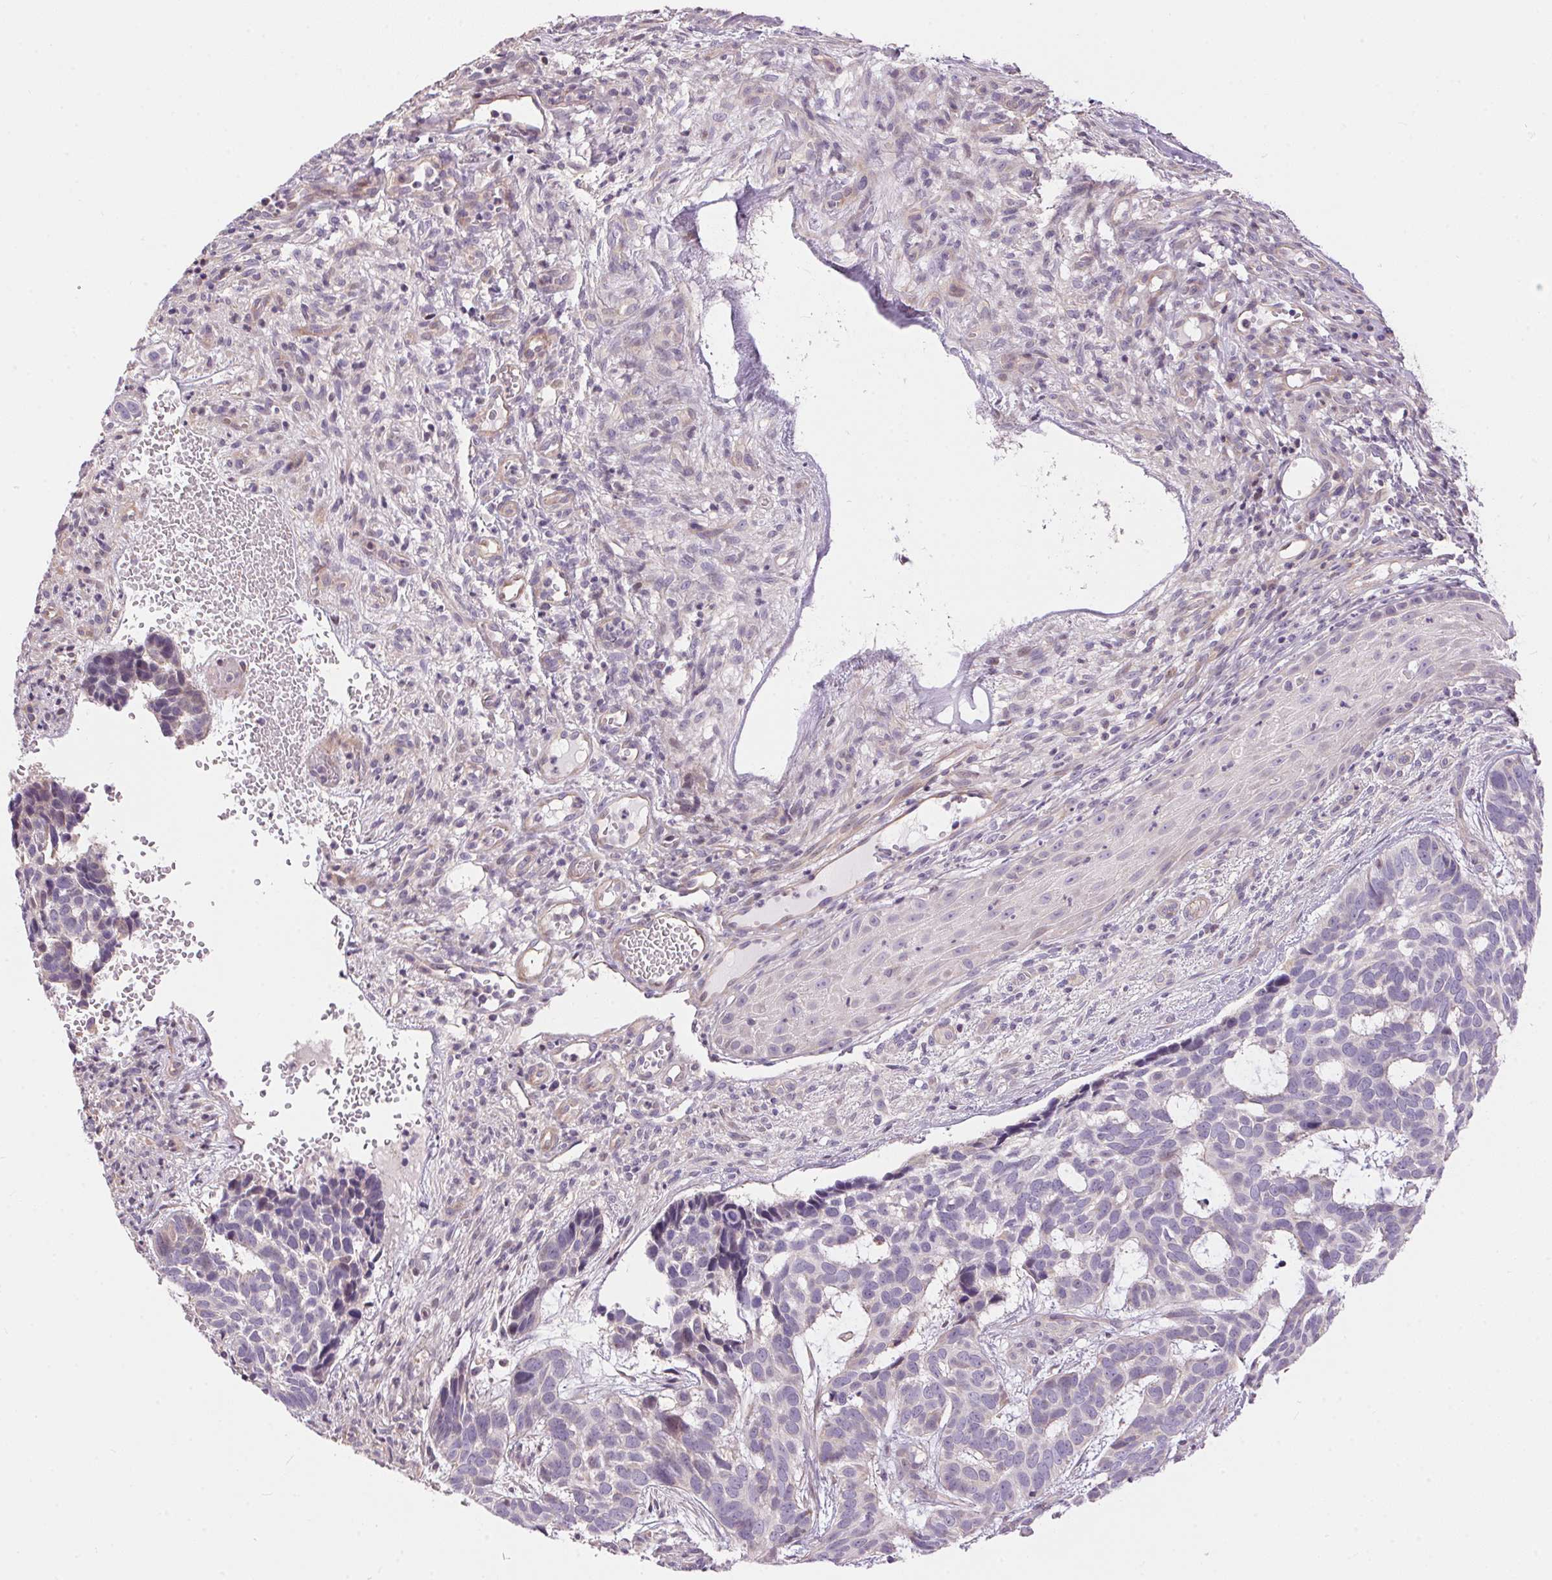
{"staining": {"intensity": "negative", "quantity": "none", "location": "none"}, "tissue": "skin cancer", "cell_type": "Tumor cells", "image_type": "cancer", "snomed": [{"axis": "morphology", "description": "Basal cell carcinoma"}, {"axis": "topography", "description": "Skin"}], "caption": "An IHC histopathology image of basal cell carcinoma (skin) is shown. There is no staining in tumor cells of basal cell carcinoma (skin).", "gene": "UNC13B", "patient": {"sex": "male", "age": 78}}